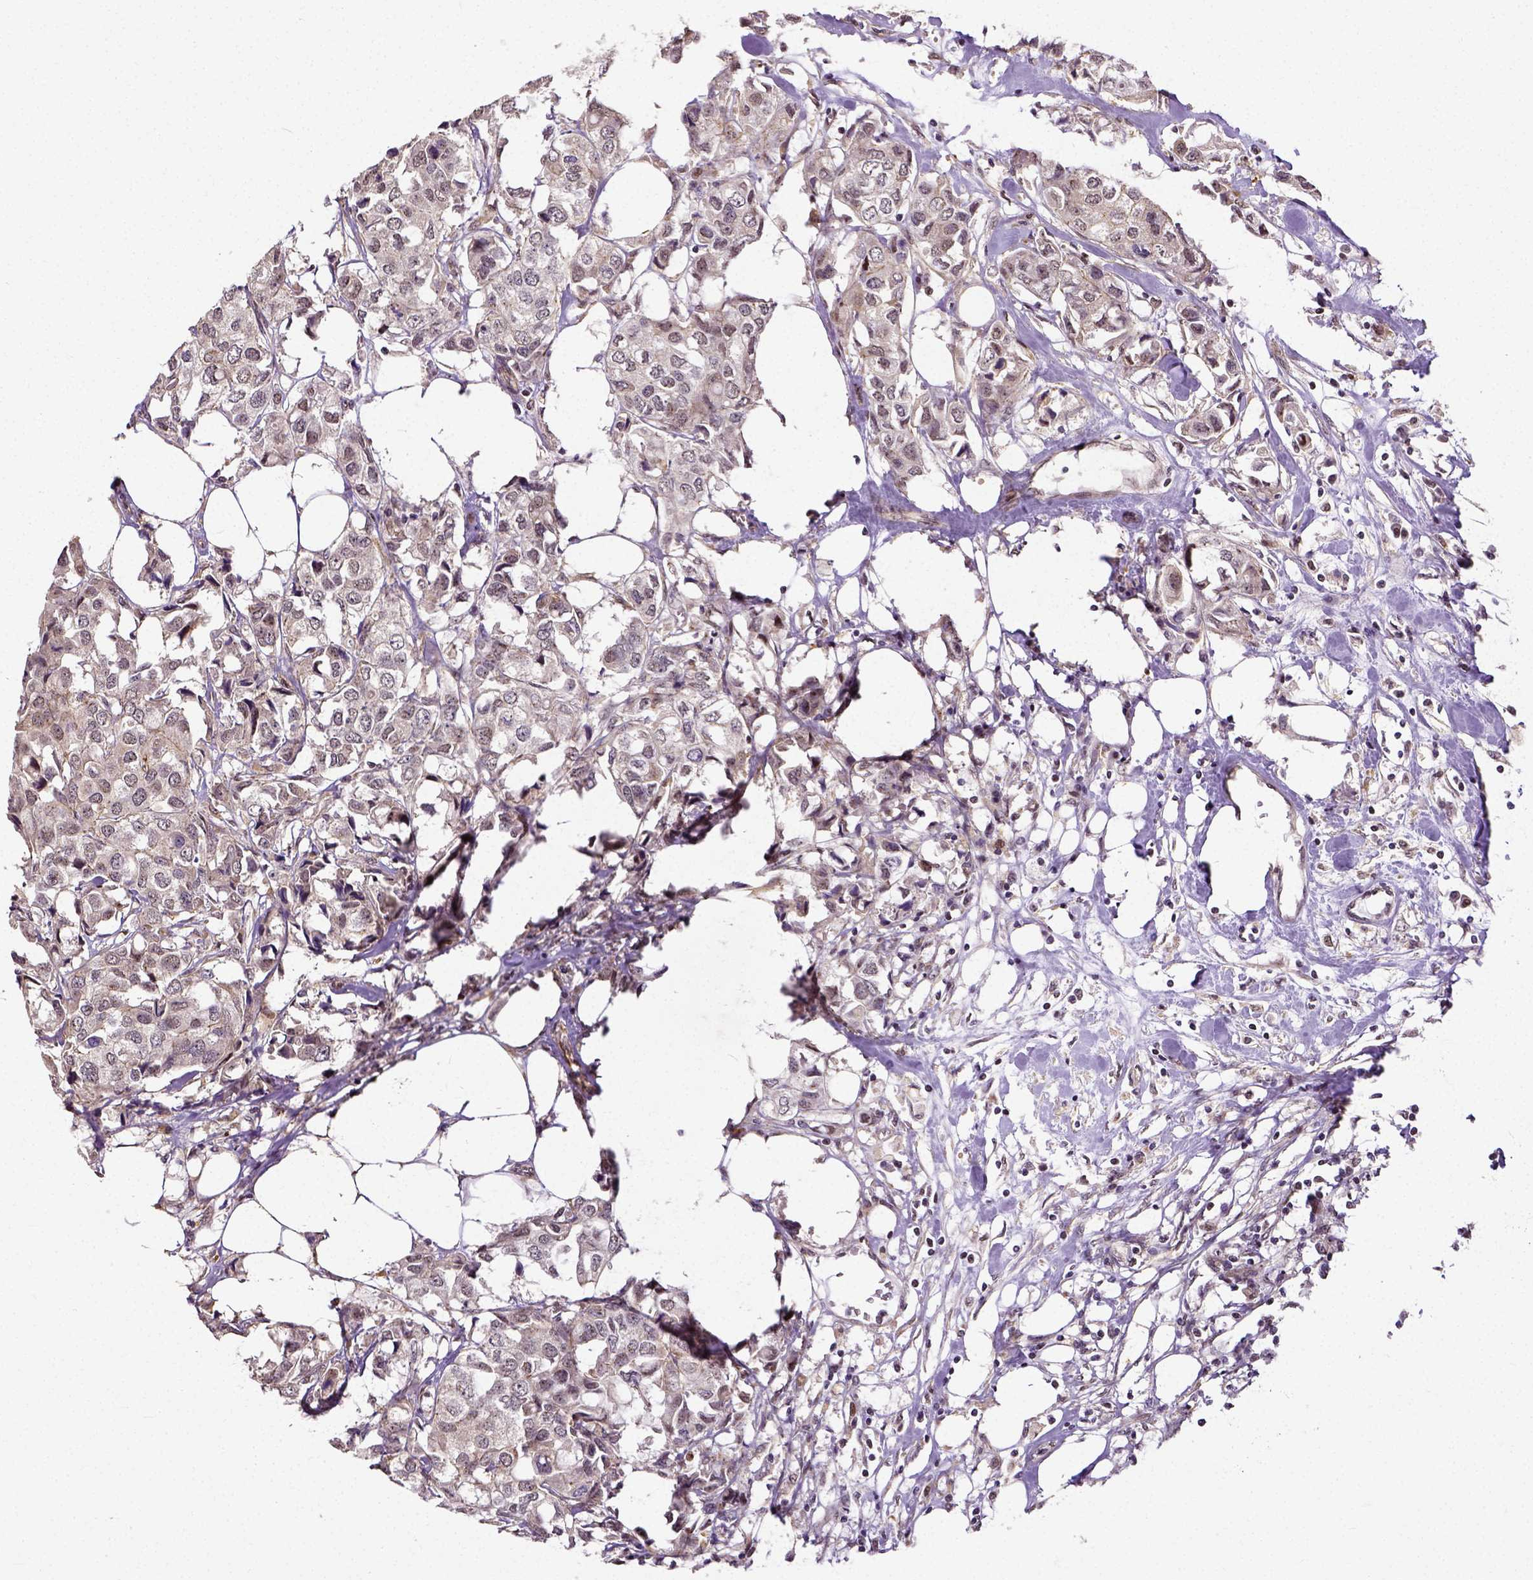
{"staining": {"intensity": "weak", "quantity": "25%-75%", "location": "cytoplasmic/membranous"}, "tissue": "breast cancer", "cell_type": "Tumor cells", "image_type": "cancer", "snomed": [{"axis": "morphology", "description": "Duct carcinoma"}, {"axis": "topography", "description": "Breast"}], "caption": "Weak cytoplasmic/membranous staining for a protein is identified in about 25%-75% of tumor cells of infiltrating ductal carcinoma (breast) using immunohistochemistry (IHC).", "gene": "DICER1", "patient": {"sex": "female", "age": 80}}